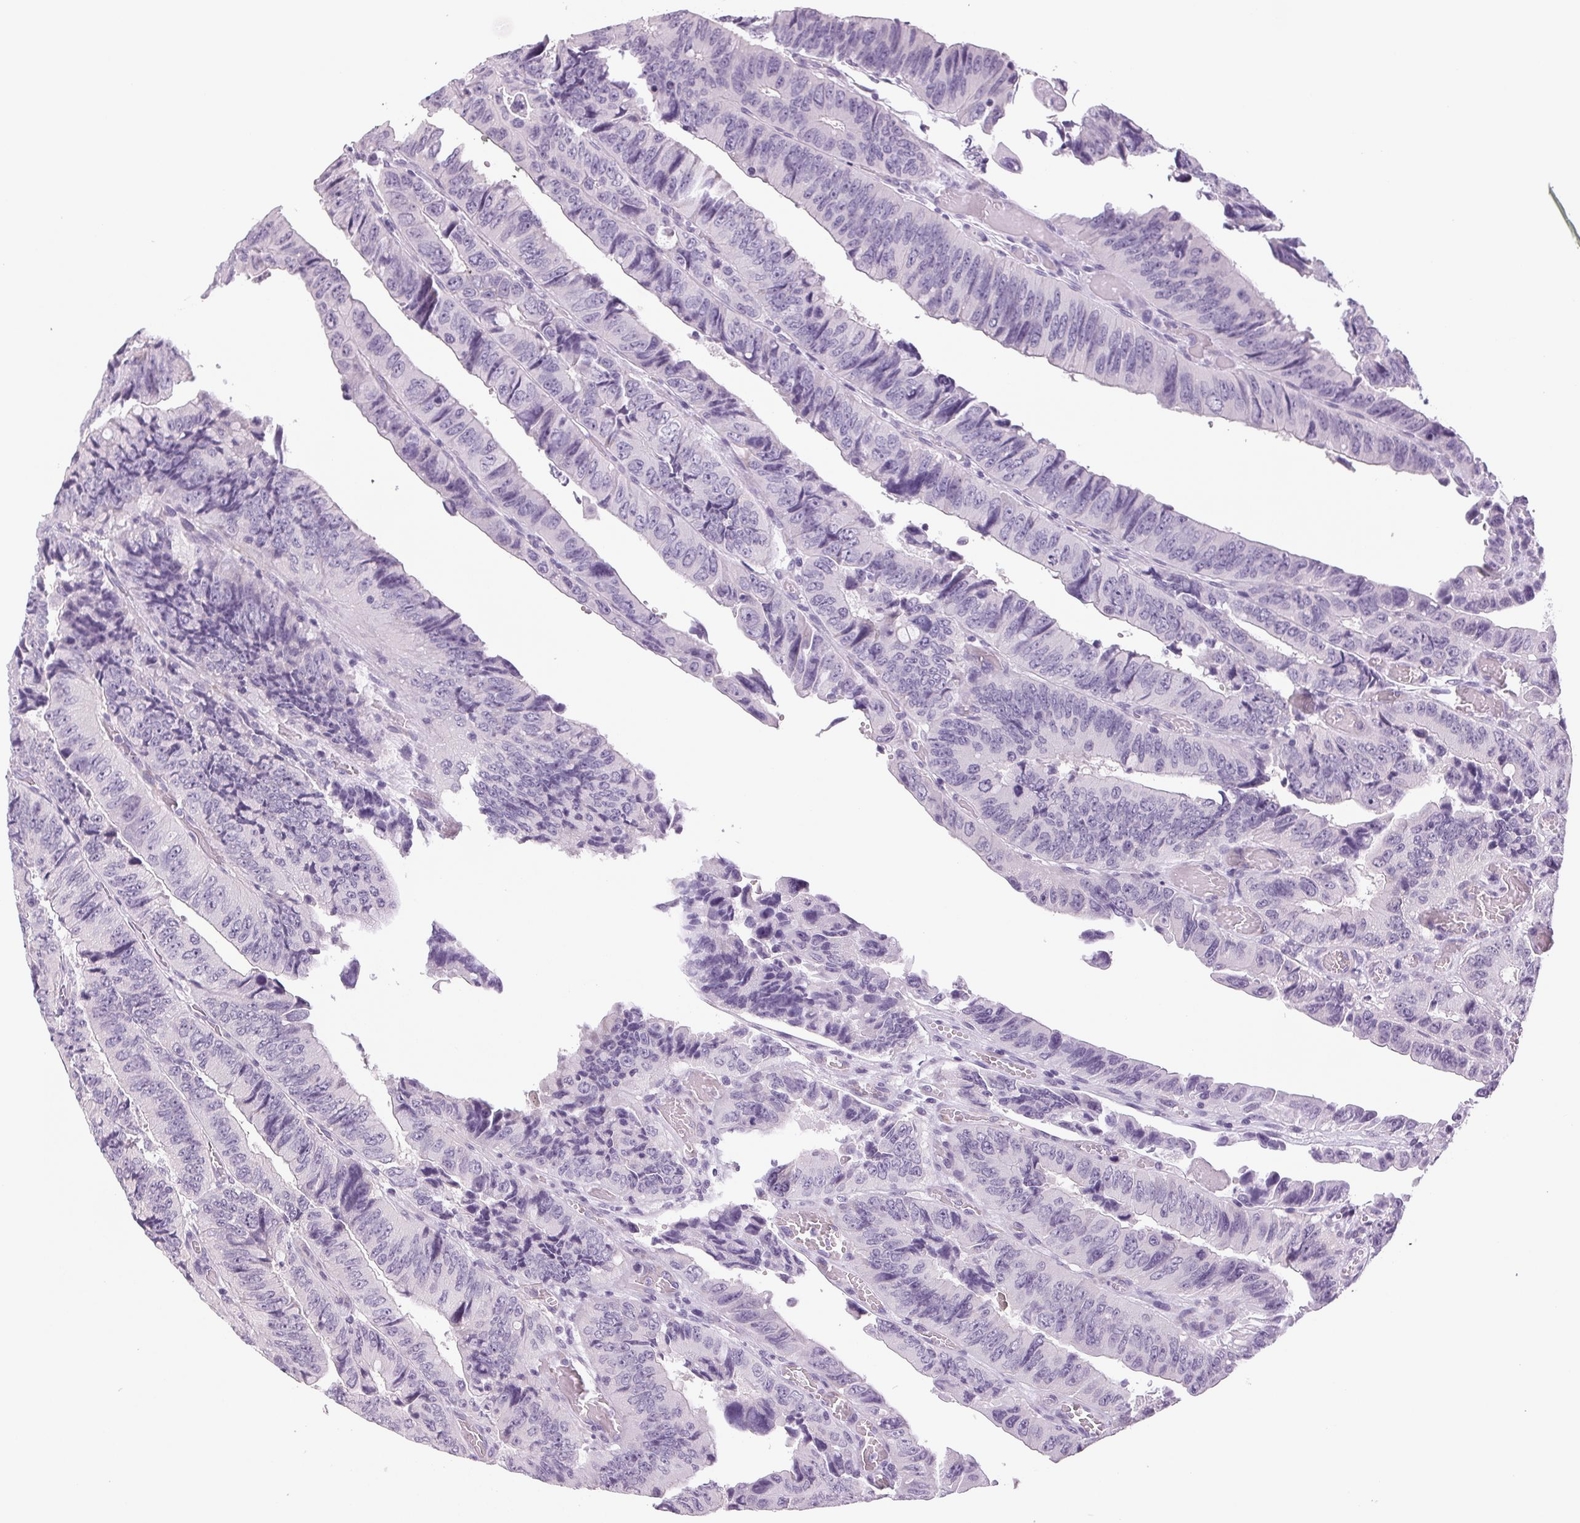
{"staining": {"intensity": "negative", "quantity": "none", "location": "none"}, "tissue": "colorectal cancer", "cell_type": "Tumor cells", "image_type": "cancer", "snomed": [{"axis": "morphology", "description": "Adenocarcinoma, NOS"}, {"axis": "topography", "description": "Colon"}], "caption": "The photomicrograph exhibits no staining of tumor cells in colorectal cancer. (Immunohistochemistry, brightfield microscopy, high magnification).", "gene": "DNAJC6", "patient": {"sex": "female", "age": 84}}